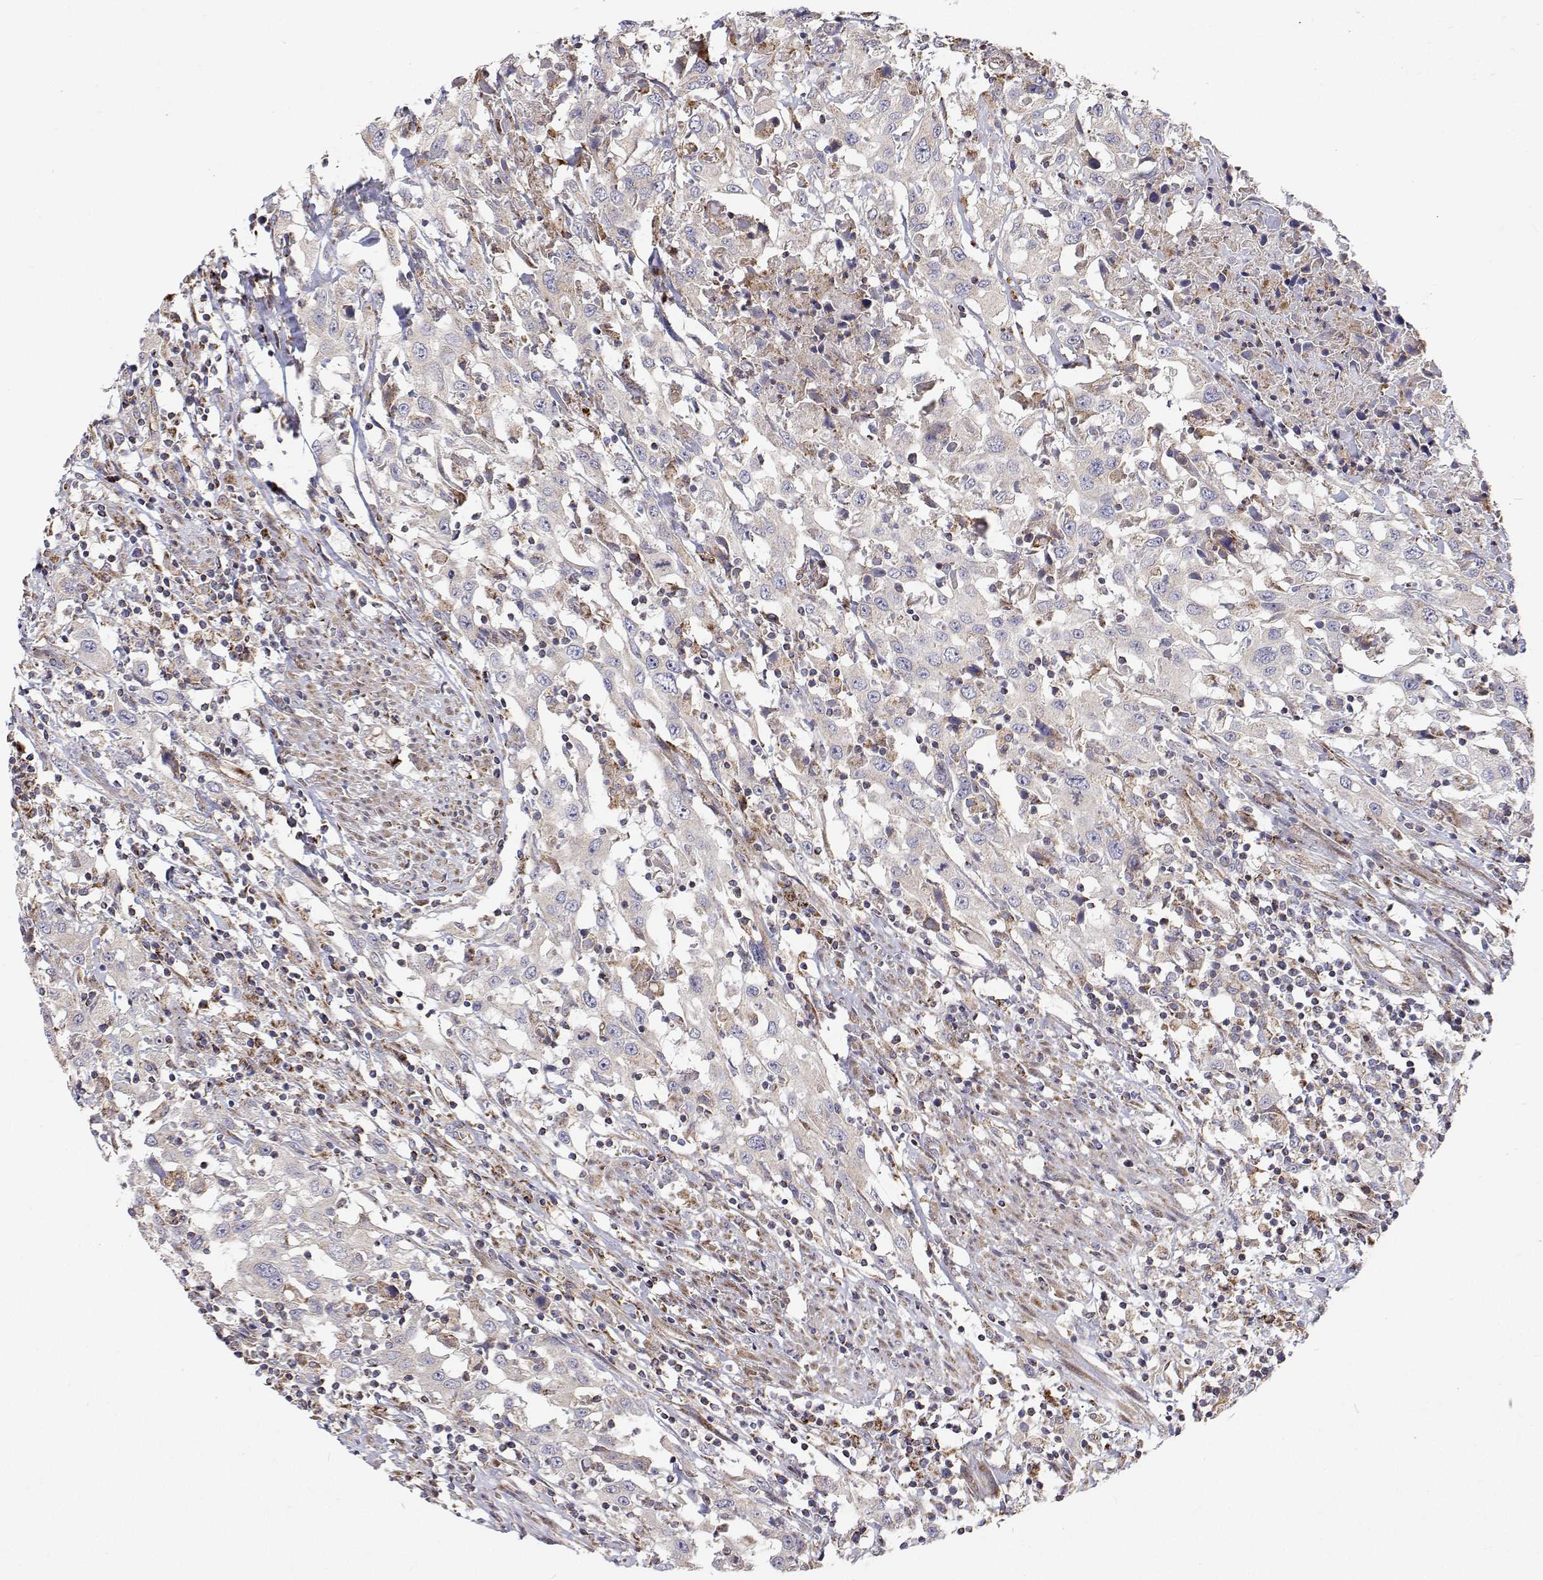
{"staining": {"intensity": "negative", "quantity": "none", "location": "none"}, "tissue": "urothelial cancer", "cell_type": "Tumor cells", "image_type": "cancer", "snomed": [{"axis": "morphology", "description": "Urothelial carcinoma, High grade"}, {"axis": "topography", "description": "Urinary bladder"}], "caption": "Tumor cells are negative for protein expression in human urothelial cancer.", "gene": "SPICE1", "patient": {"sex": "male", "age": 61}}